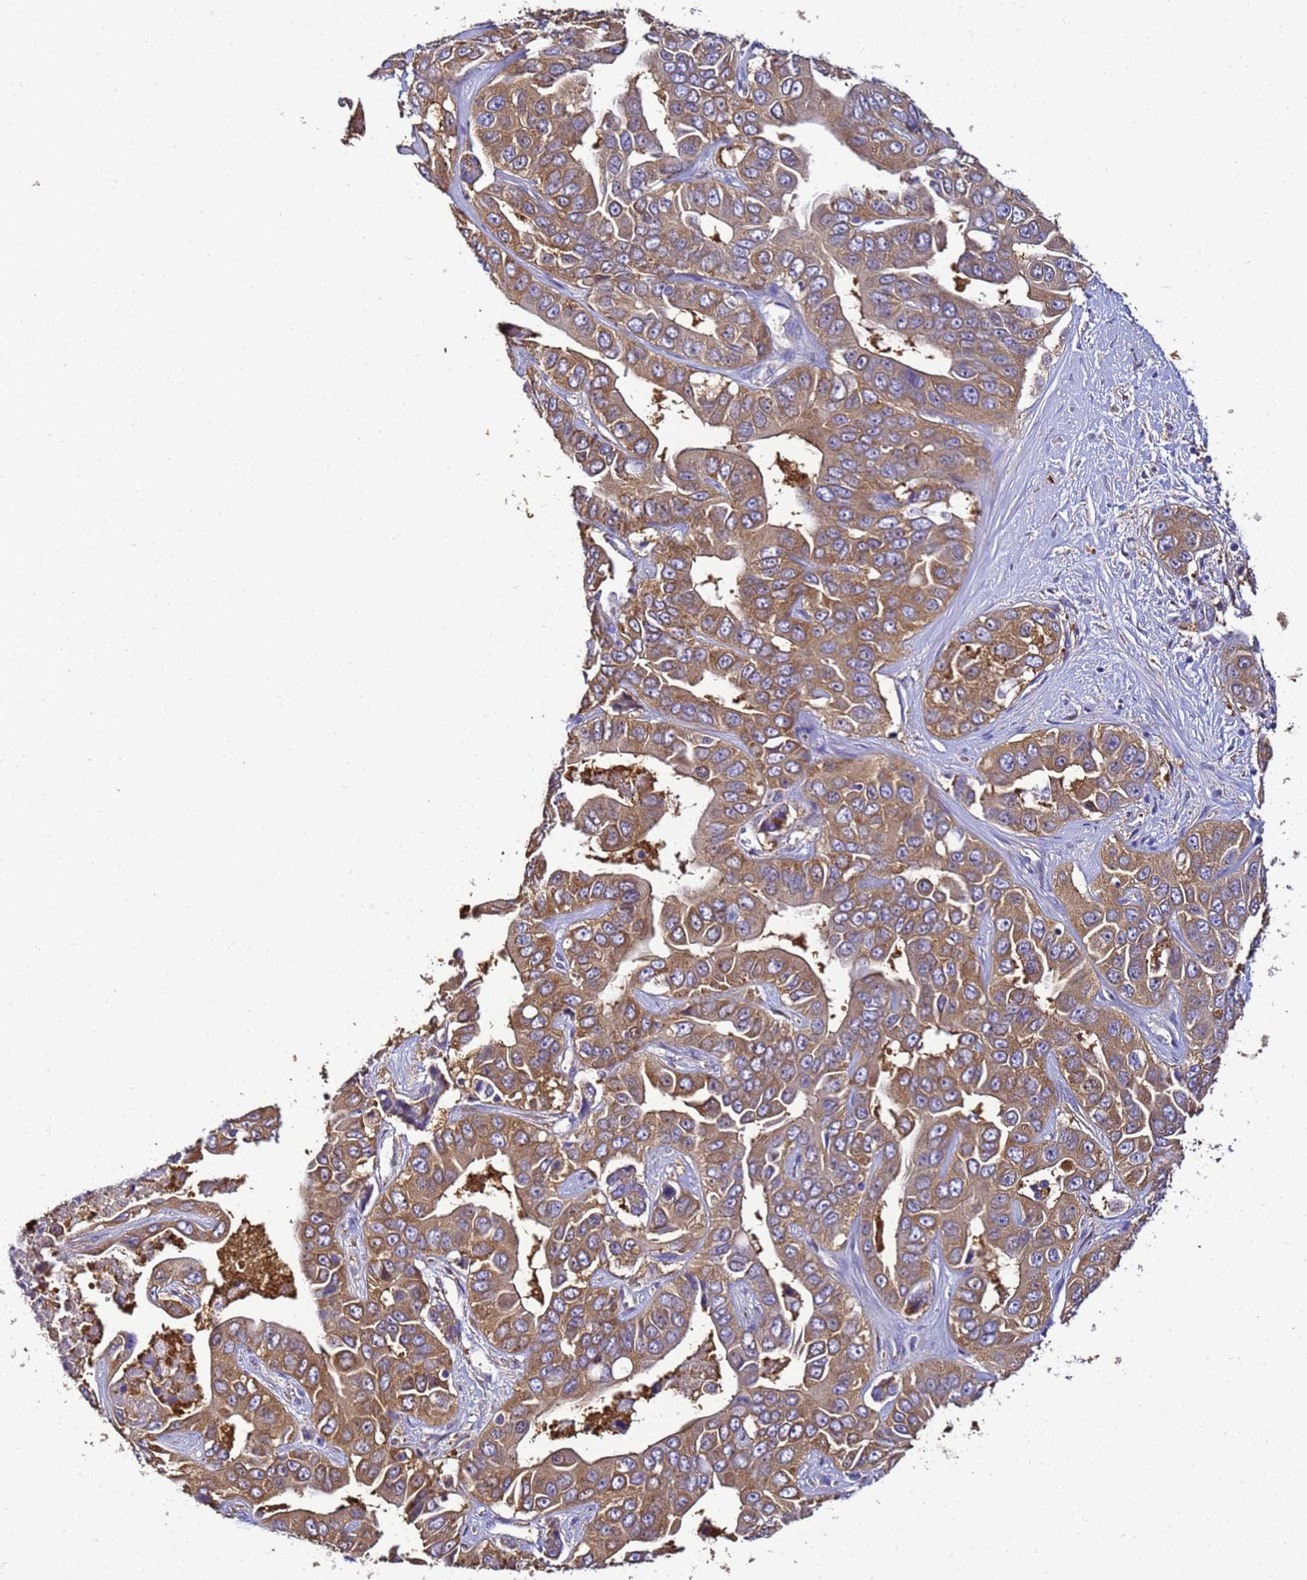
{"staining": {"intensity": "strong", "quantity": ">75%", "location": "cytoplasmic/membranous"}, "tissue": "liver cancer", "cell_type": "Tumor cells", "image_type": "cancer", "snomed": [{"axis": "morphology", "description": "Cholangiocarcinoma"}, {"axis": "topography", "description": "Liver"}], "caption": "Immunohistochemical staining of liver cholangiocarcinoma demonstrates high levels of strong cytoplasmic/membranous protein staining in about >75% of tumor cells. The staining is performed using DAB brown chromogen to label protein expression. The nuclei are counter-stained blue using hematoxylin.", "gene": "NARS1", "patient": {"sex": "female", "age": 52}}